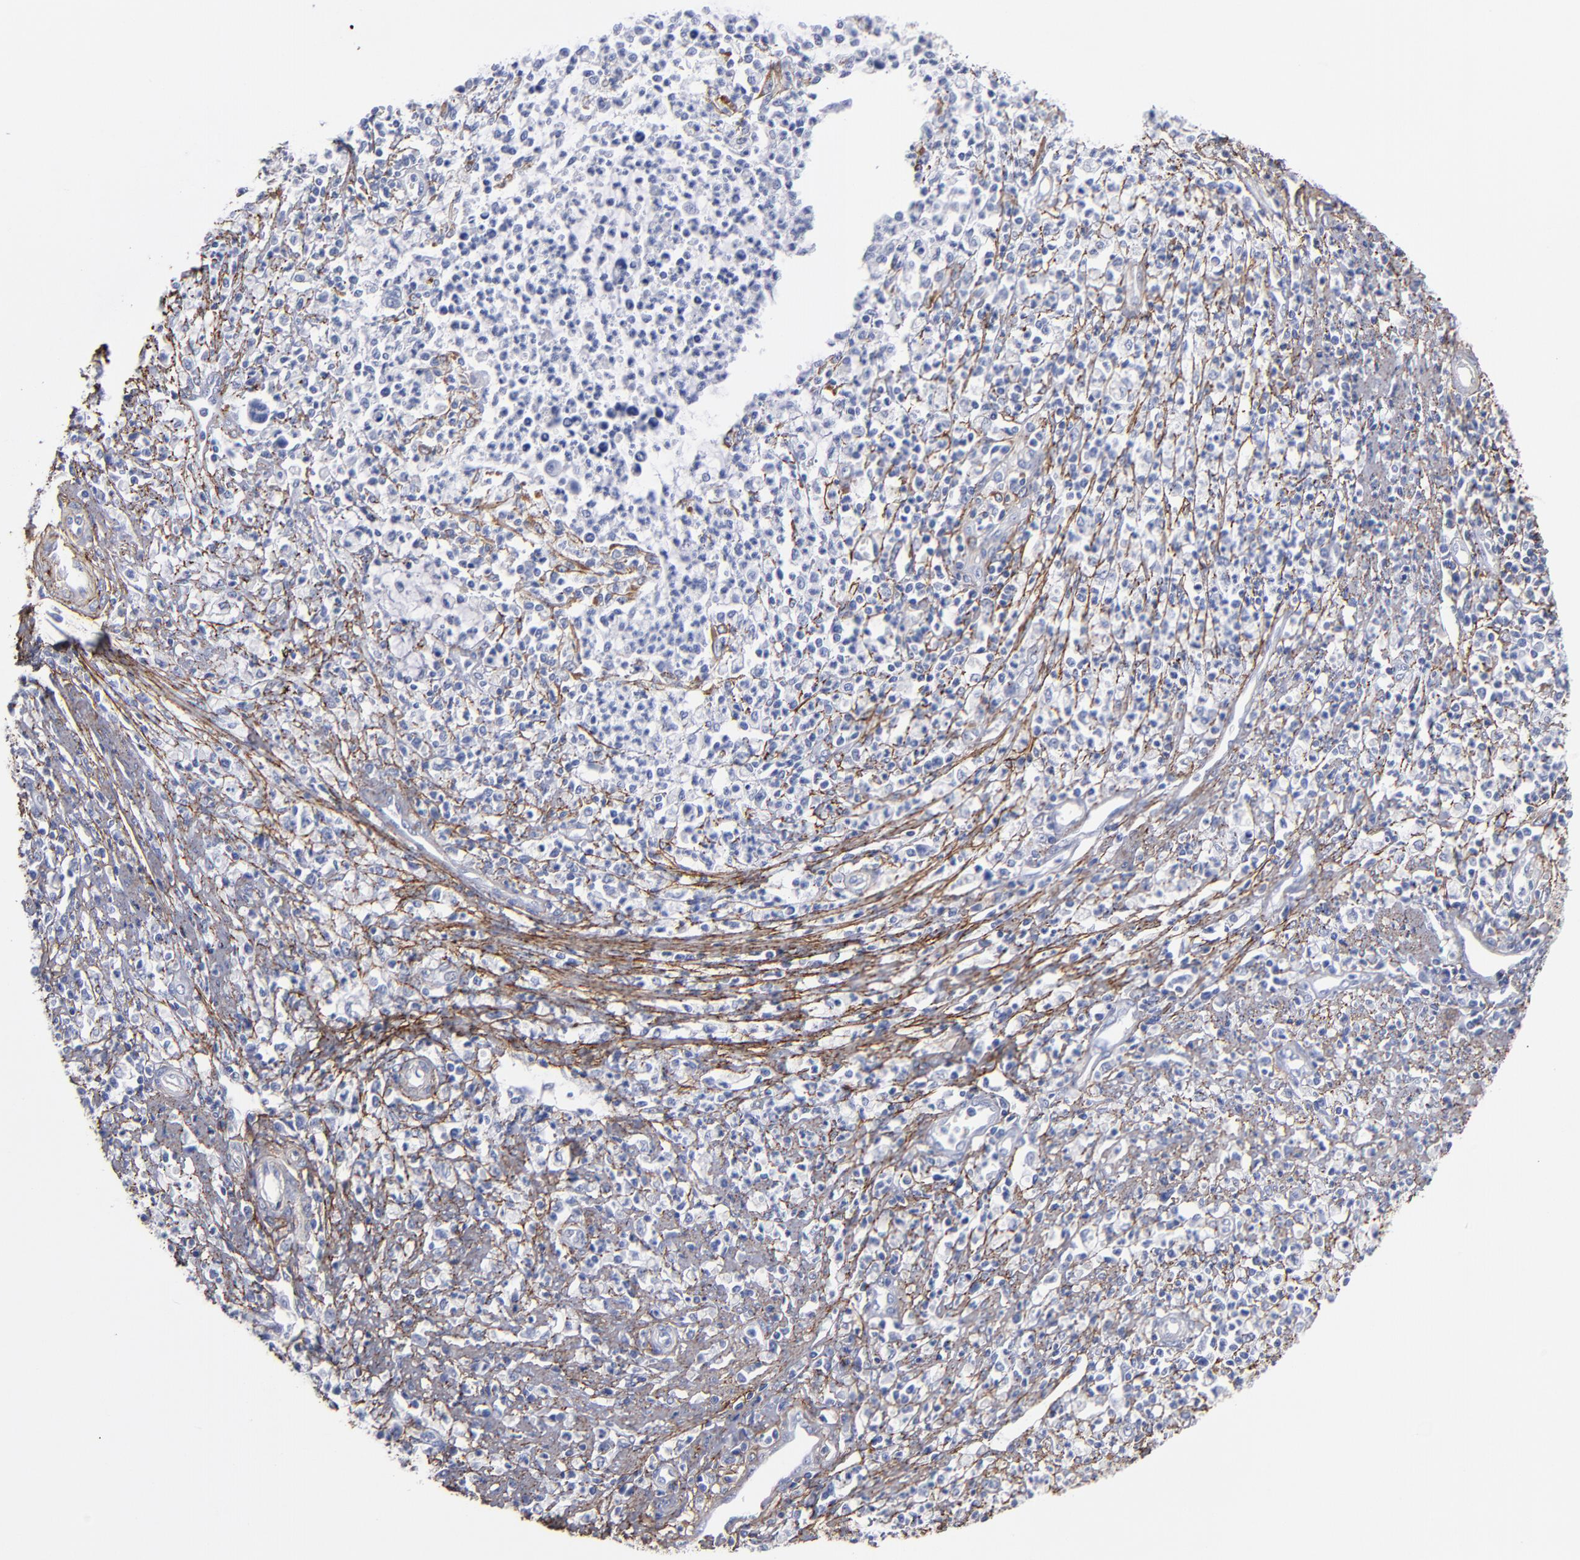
{"staining": {"intensity": "negative", "quantity": "none", "location": "none"}, "tissue": "cervical cancer", "cell_type": "Tumor cells", "image_type": "cancer", "snomed": [{"axis": "morphology", "description": "Adenocarcinoma, NOS"}, {"axis": "topography", "description": "Cervix"}], "caption": "Tumor cells show no significant protein expression in cervical cancer (adenocarcinoma).", "gene": "EMILIN1", "patient": {"sex": "female", "age": 36}}